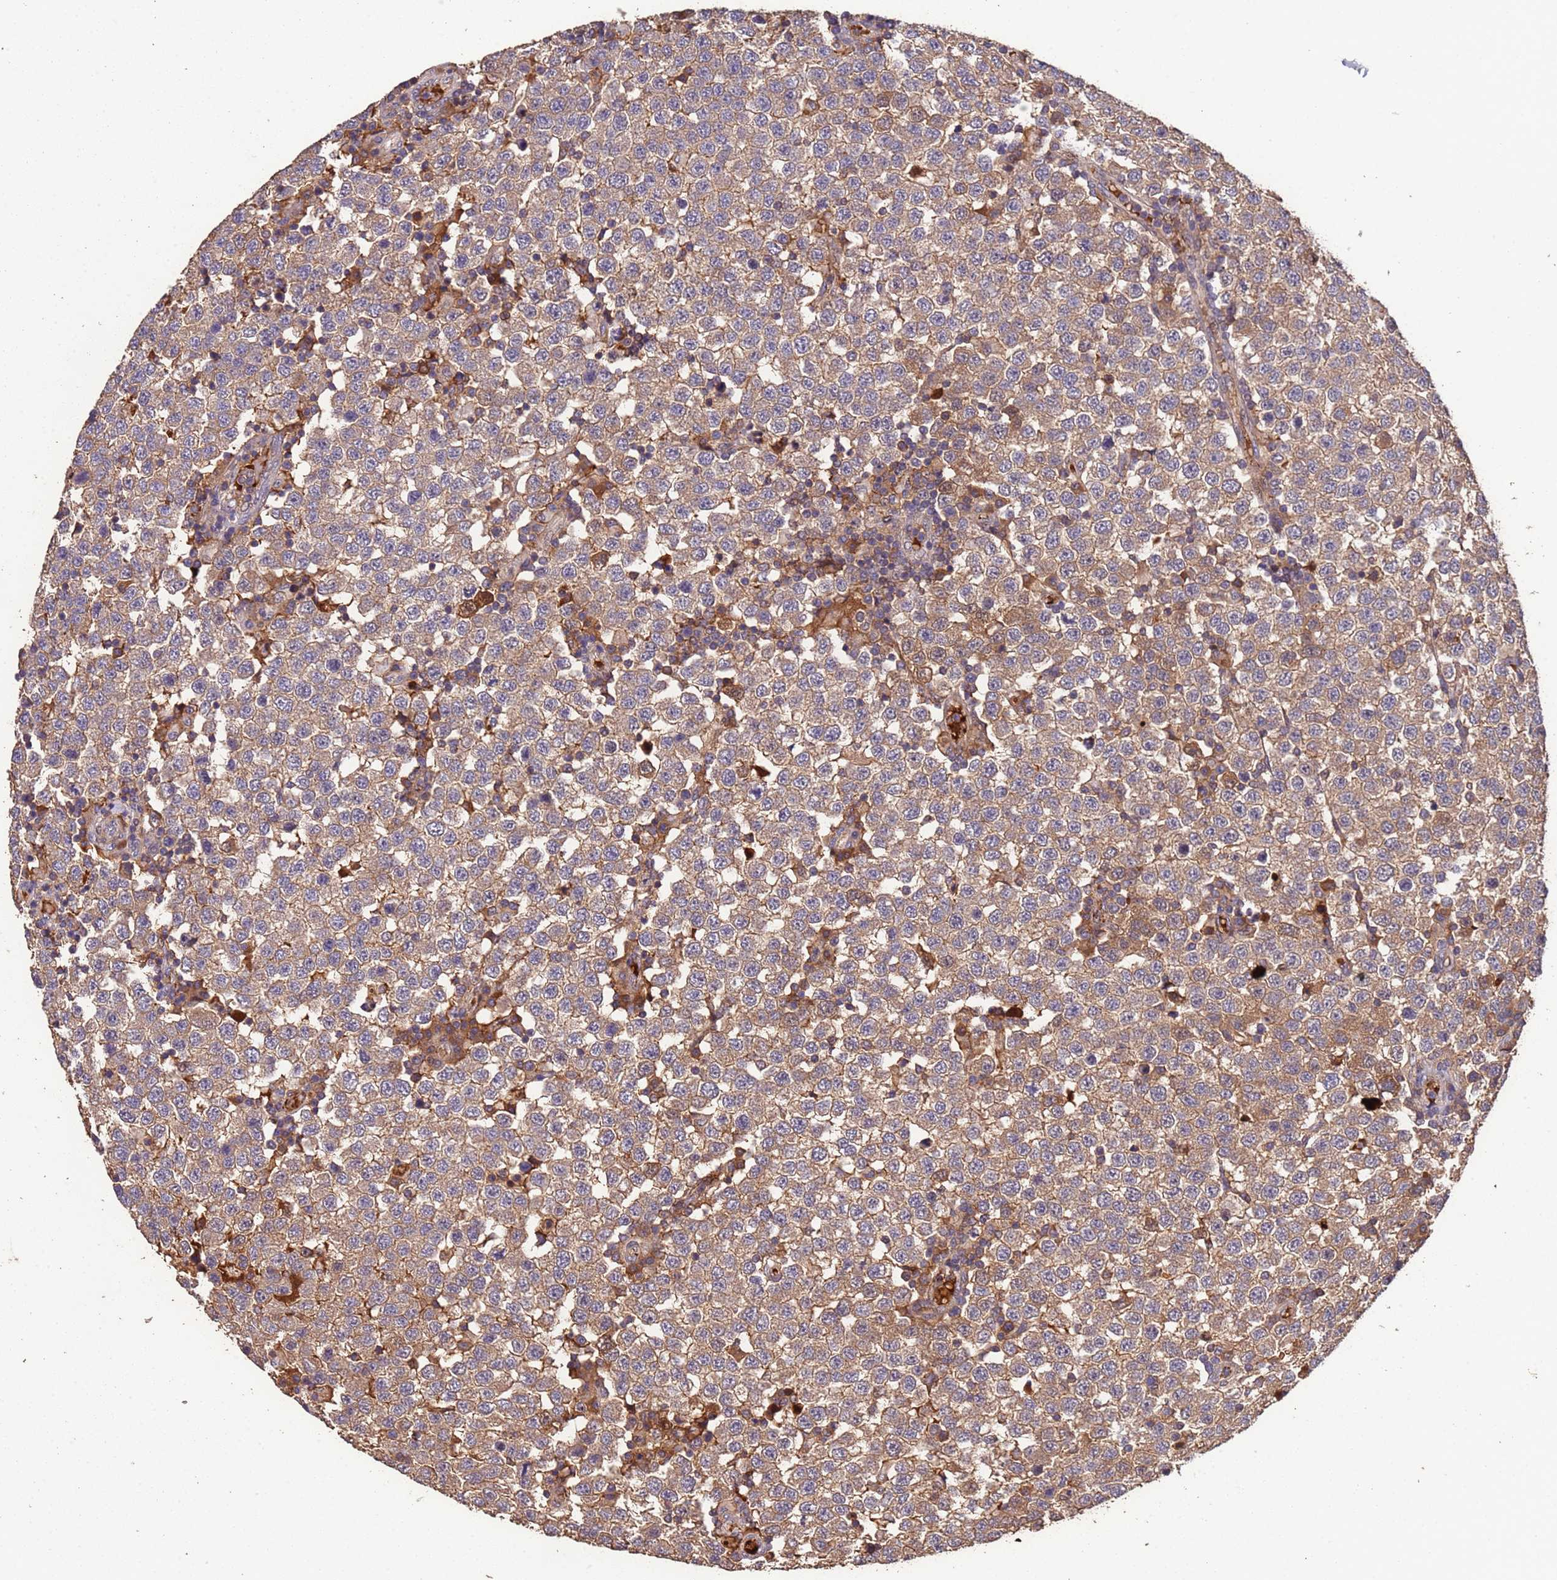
{"staining": {"intensity": "moderate", "quantity": ">75%", "location": "cytoplasmic/membranous"}, "tissue": "testis cancer", "cell_type": "Tumor cells", "image_type": "cancer", "snomed": [{"axis": "morphology", "description": "Seminoma, NOS"}, {"axis": "topography", "description": "Testis"}], "caption": "IHC photomicrograph of neoplastic tissue: human seminoma (testis) stained using immunohistochemistry (IHC) shows medium levels of moderate protein expression localized specifically in the cytoplasmic/membranous of tumor cells, appearing as a cytoplasmic/membranous brown color.", "gene": "CCDC184", "patient": {"sex": "male", "age": 34}}